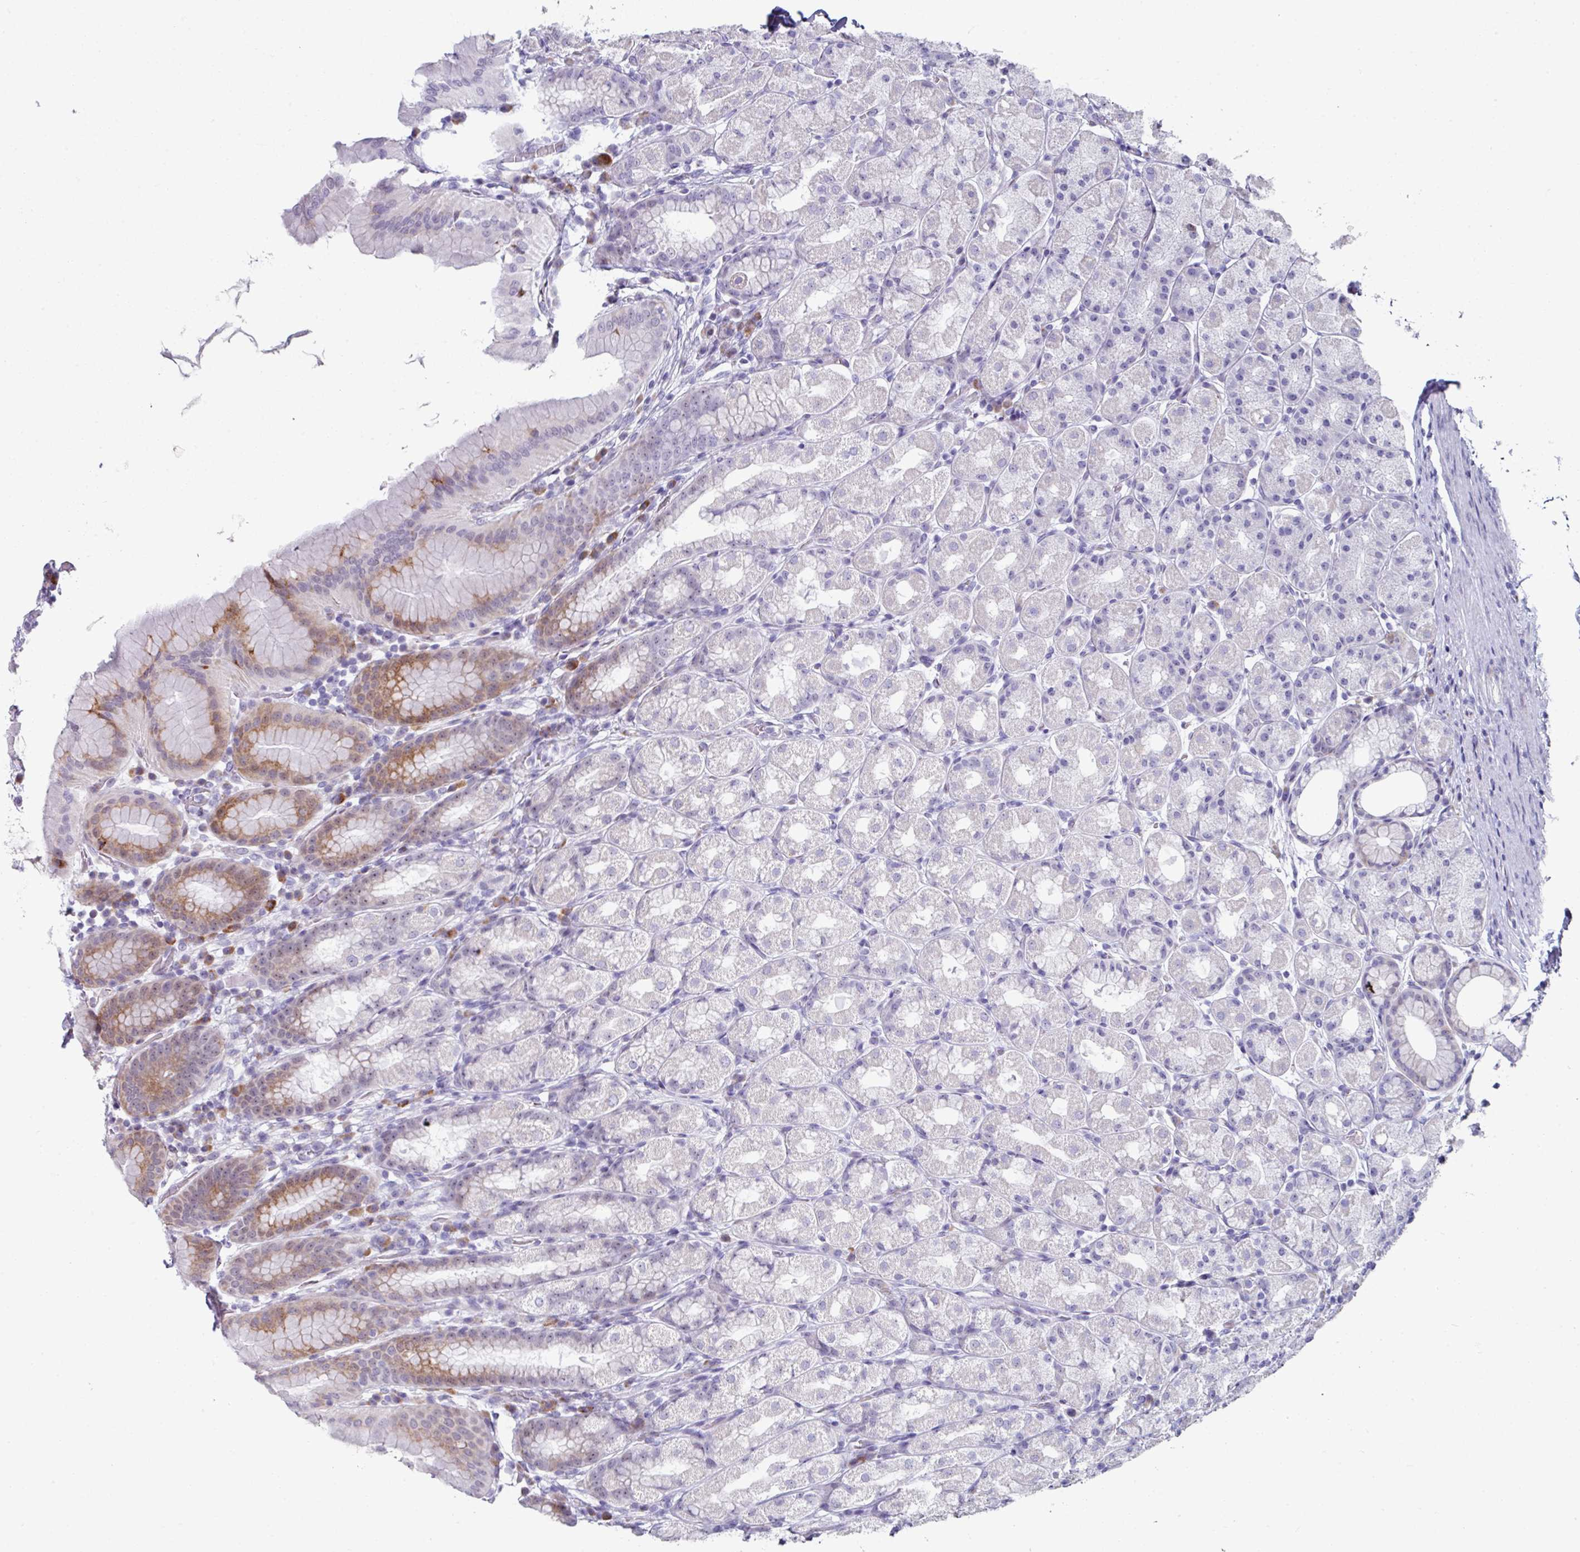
{"staining": {"intensity": "moderate", "quantity": "<25%", "location": "cytoplasmic/membranous"}, "tissue": "stomach", "cell_type": "Glandular cells", "image_type": "normal", "snomed": [{"axis": "morphology", "description": "Normal tissue, NOS"}, {"axis": "topography", "description": "Stomach, upper"}, {"axis": "topography", "description": "Stomach"}], "caption": "This histopathology image exhibits benign stomach stained with immunohistochemistry (IHC) to label a protein in brown. The cytoplasmic/membranous of glandular cells show moderate positivity for the protein. Nuclei are counter-stained blue.", "gene": "BMS1", "patient": {"sex": "male", "age": 68}}